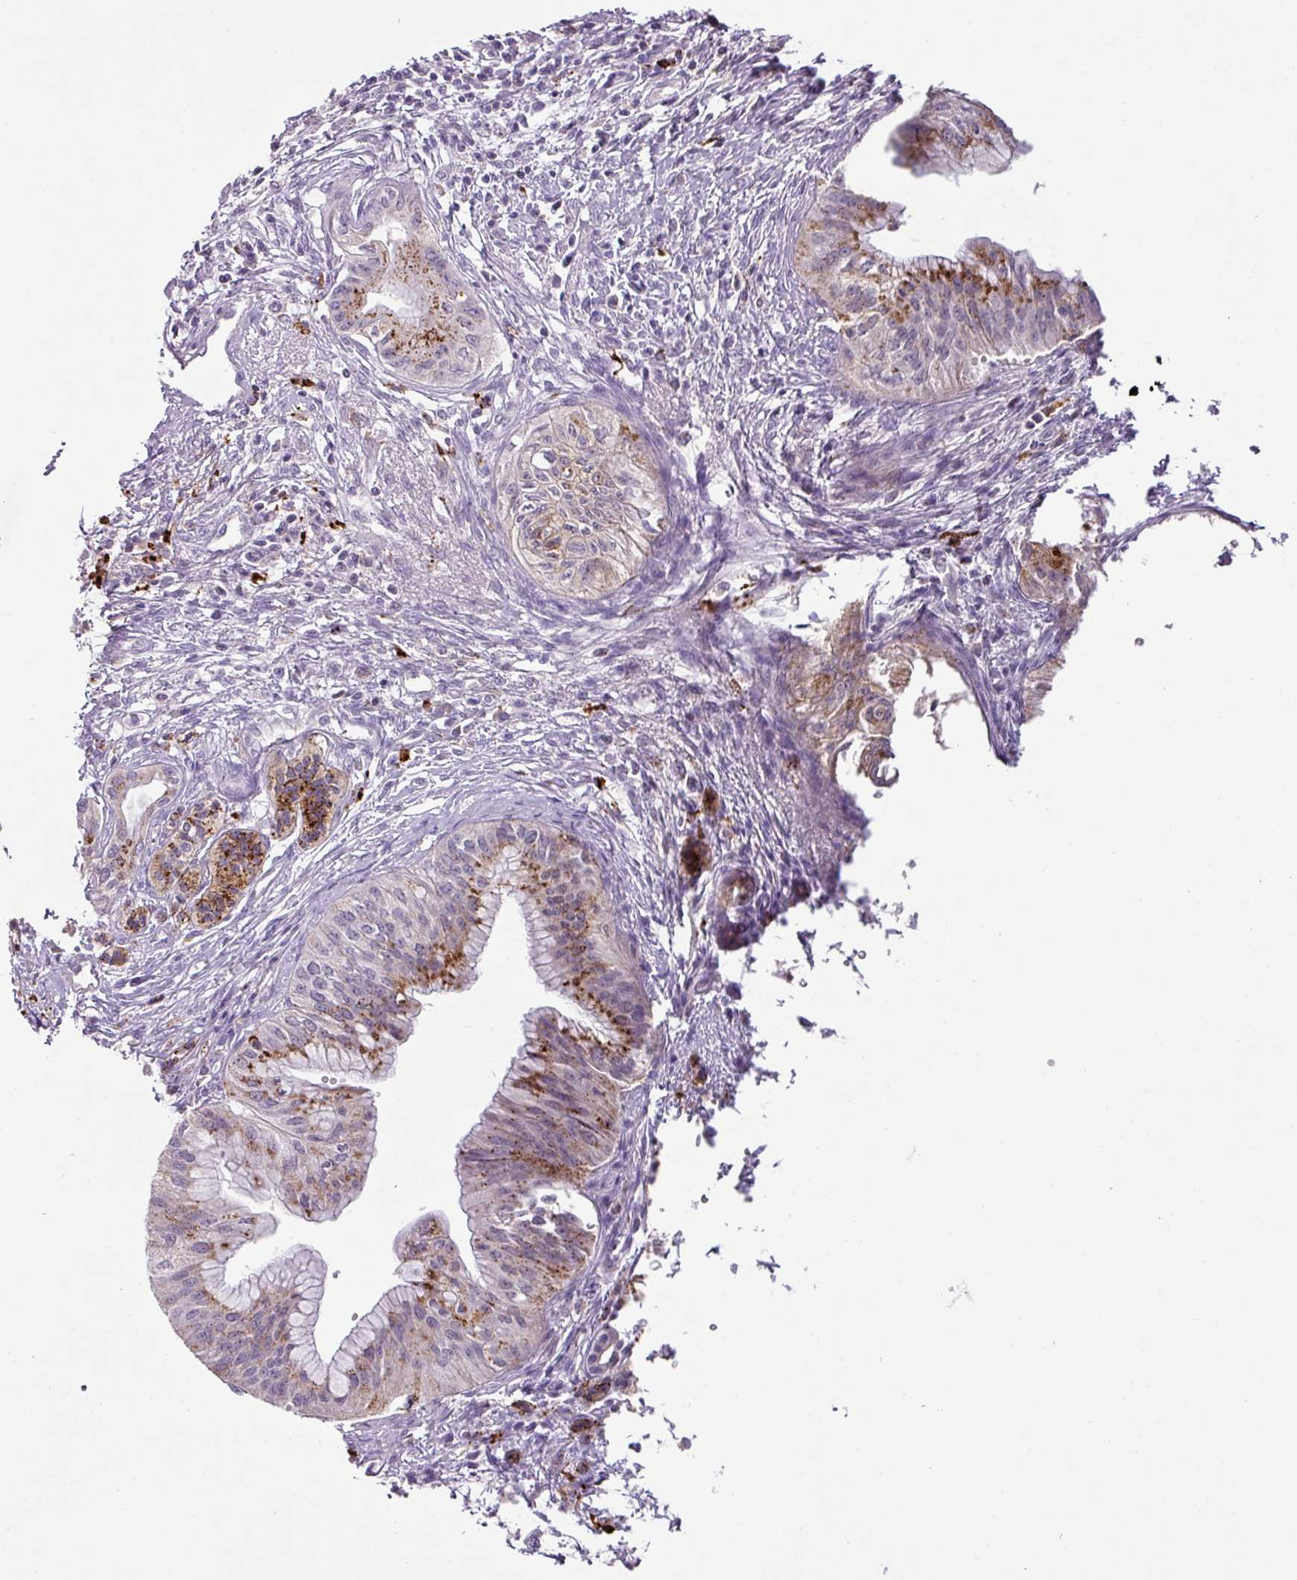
{"staining": {"intensity": "moderate", "quantity": "25%-75%", "location": "cytoplasmic/membranous"}, "tissue": "pancreatic cancer", "cell_type": "Tumor cells", "image_type": "cancer", "snomed": [{"axis": "morphology", "description": "Adenocarcinoma, NOS"}, {"axis": "topography", "description": "Pancreas"}], "caption": "High-magnification brightfield microscopy of pancreatic cancer (adenocarcinoma) stained with DAB (3,3'-diaminobenzidine) (brown) and counterstained with hematoxylin (blue). tumor cells exhibit moderate cytoplasmic/membranous staining is present in about25%-75% of cells.", "gene": "PLEKHH3", "patient": {"sex": "male", "age": 71}}